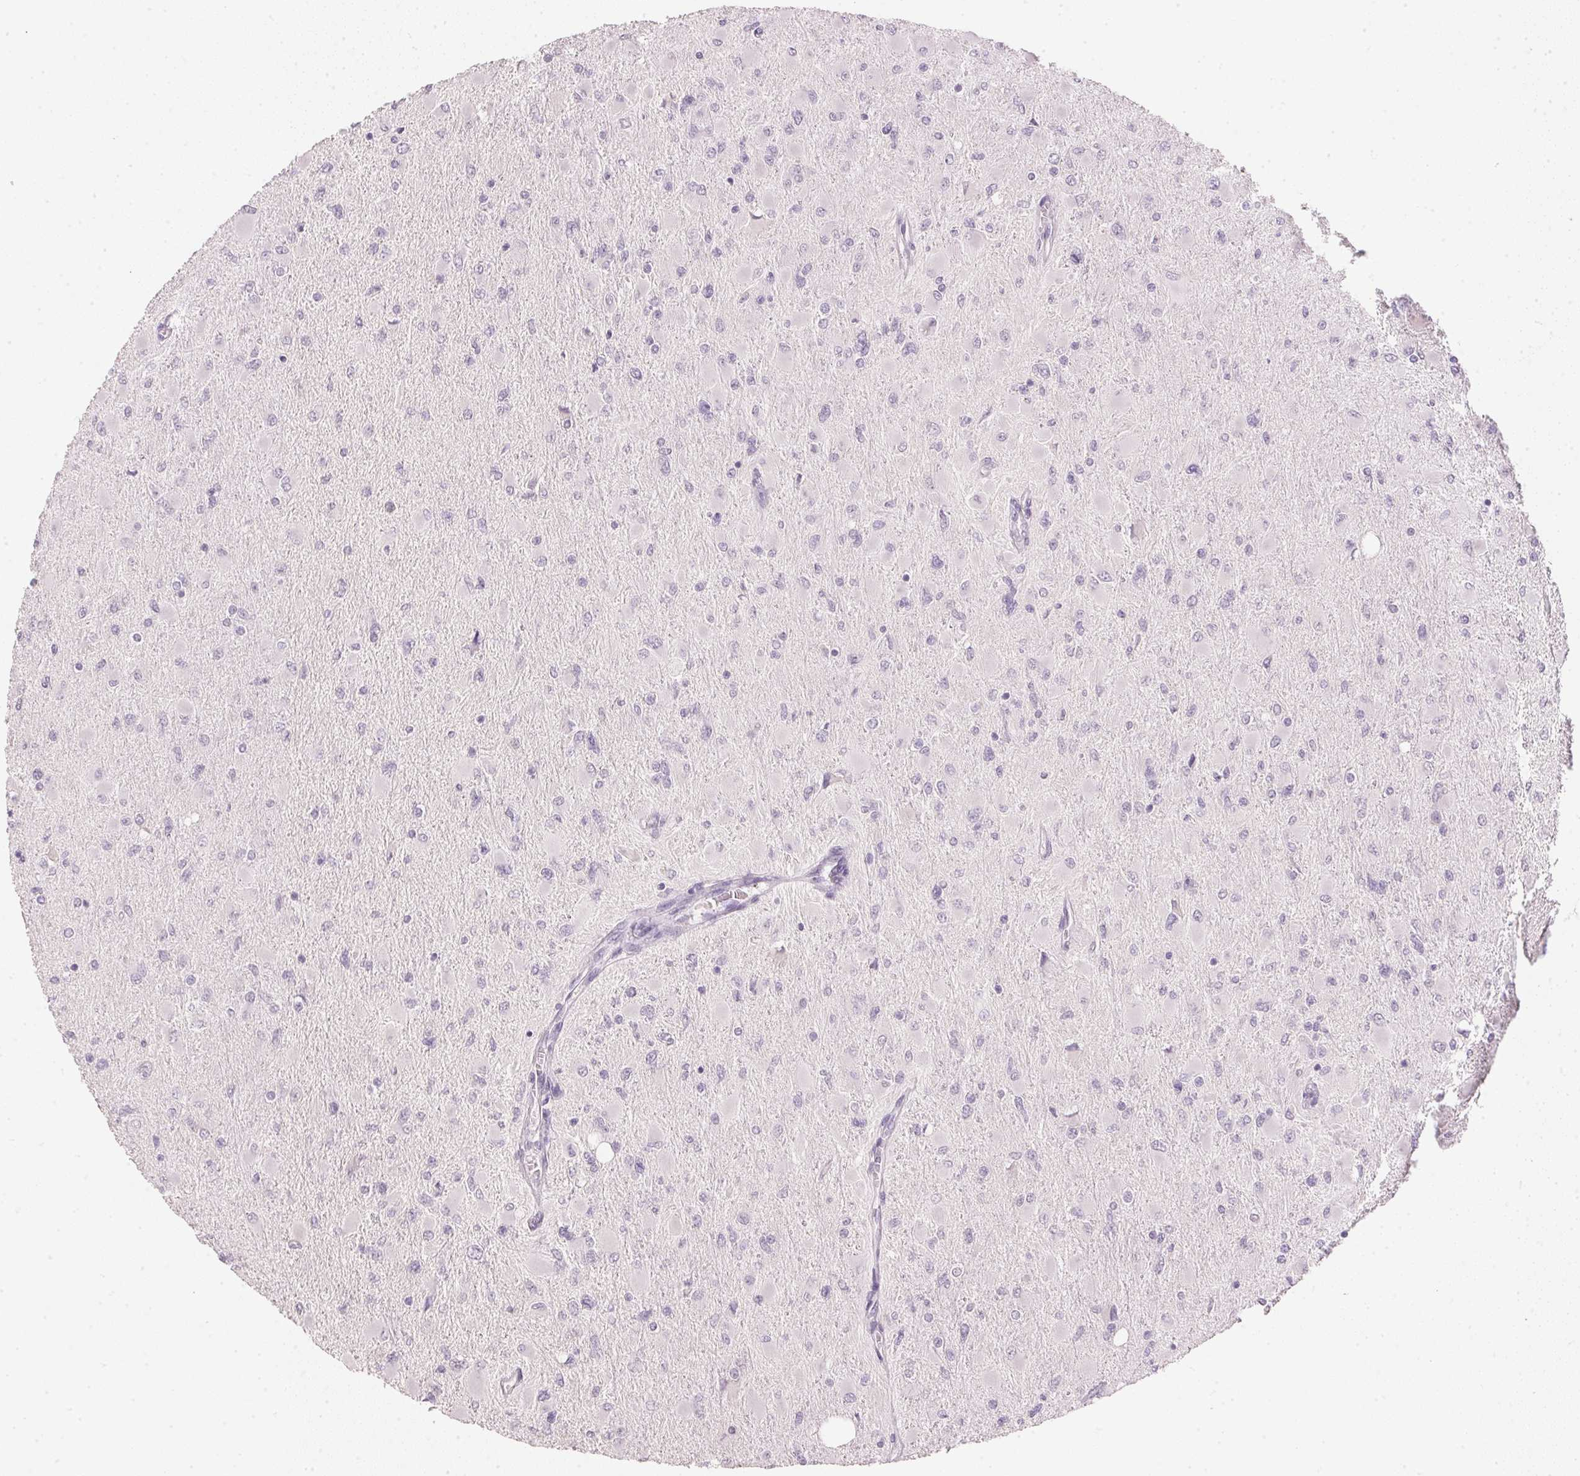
{"staining": {"intensity": "negative", "quantity": "none", "location": "none"}, "tissue": "glioma", "cell_type": "Tumor cells", "image_type": "cancer", "snomed": [{"axis": "morphology", "description": "Glioma, malignant, High grade"}, {"axis": "topography", "description": "Cerebral cortex"}], "caption": "High magnification brightfield microscopy of glioma stained with DAB (brown) and counterstained with hematoxylin (blue): tumor cells show no significant staining. (DAB (3,3'-diaminobenzidine) immunohistochemistry, high magnification).", "gene": "IGFBP1", "patient": {"sex": "female", "age": 36}}